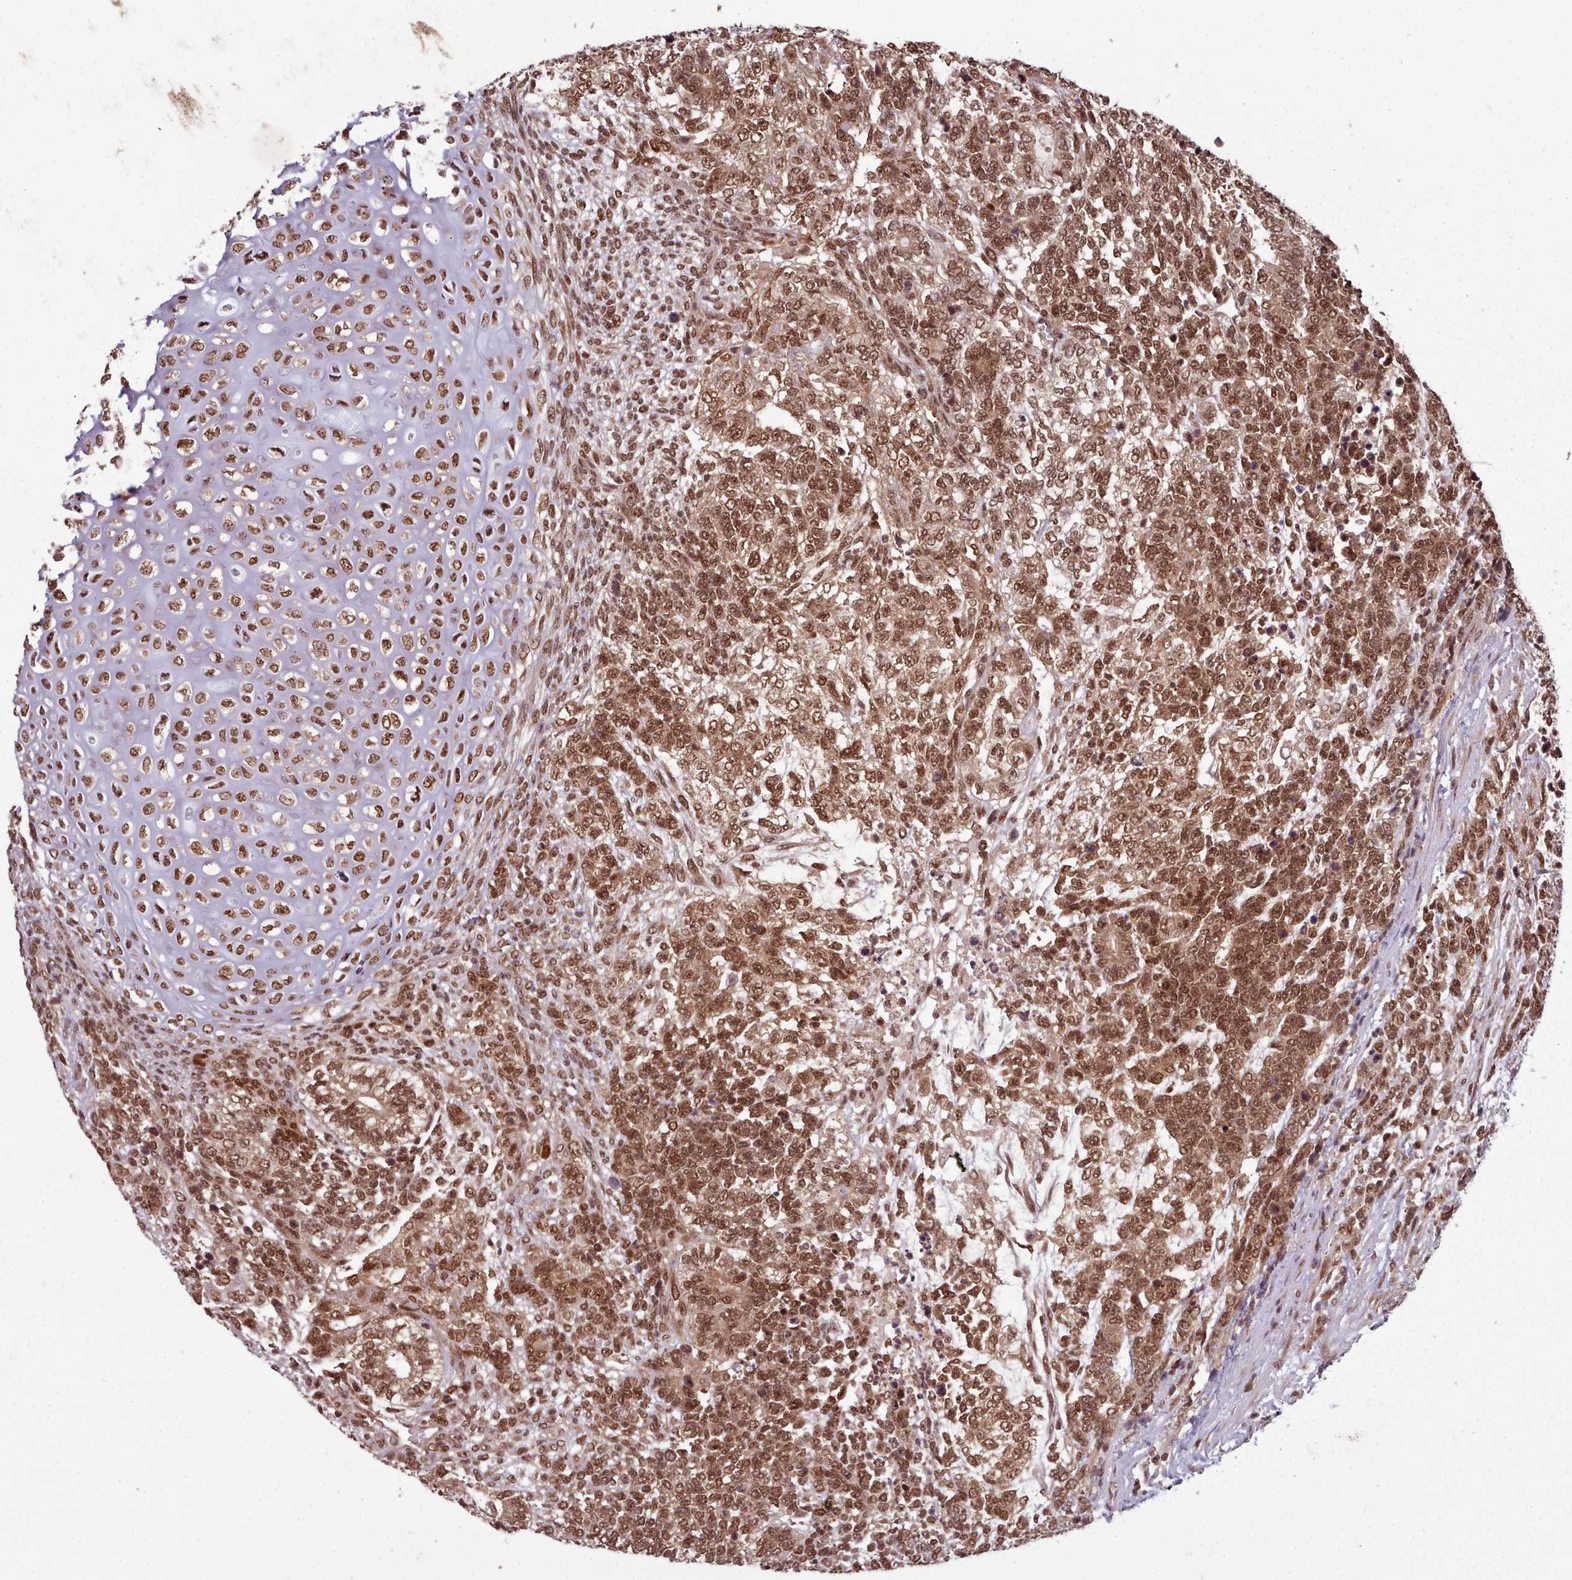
{"staining": {"intensity": "moderate", "quantity": ">75%", "location": "cytoplasmic/membranous,nuclear"}, "tissue": "testis cancer", "cell_type": "Tumor cells", "image_type": "cancer", "snomed": [{"axis": "morphology", "description": "Carcinoma, Embryonal, NOS"}, {"axis": "topography", "description": "Testis"}], "caption": "A brown stain labels moderate cytoplasmic/membranous and nuclear expression of a protein in human embryonal carcinoma (testis) tumor cells.", "gene": "DHX8", "patient": {"sex": "male", "age": 23}}